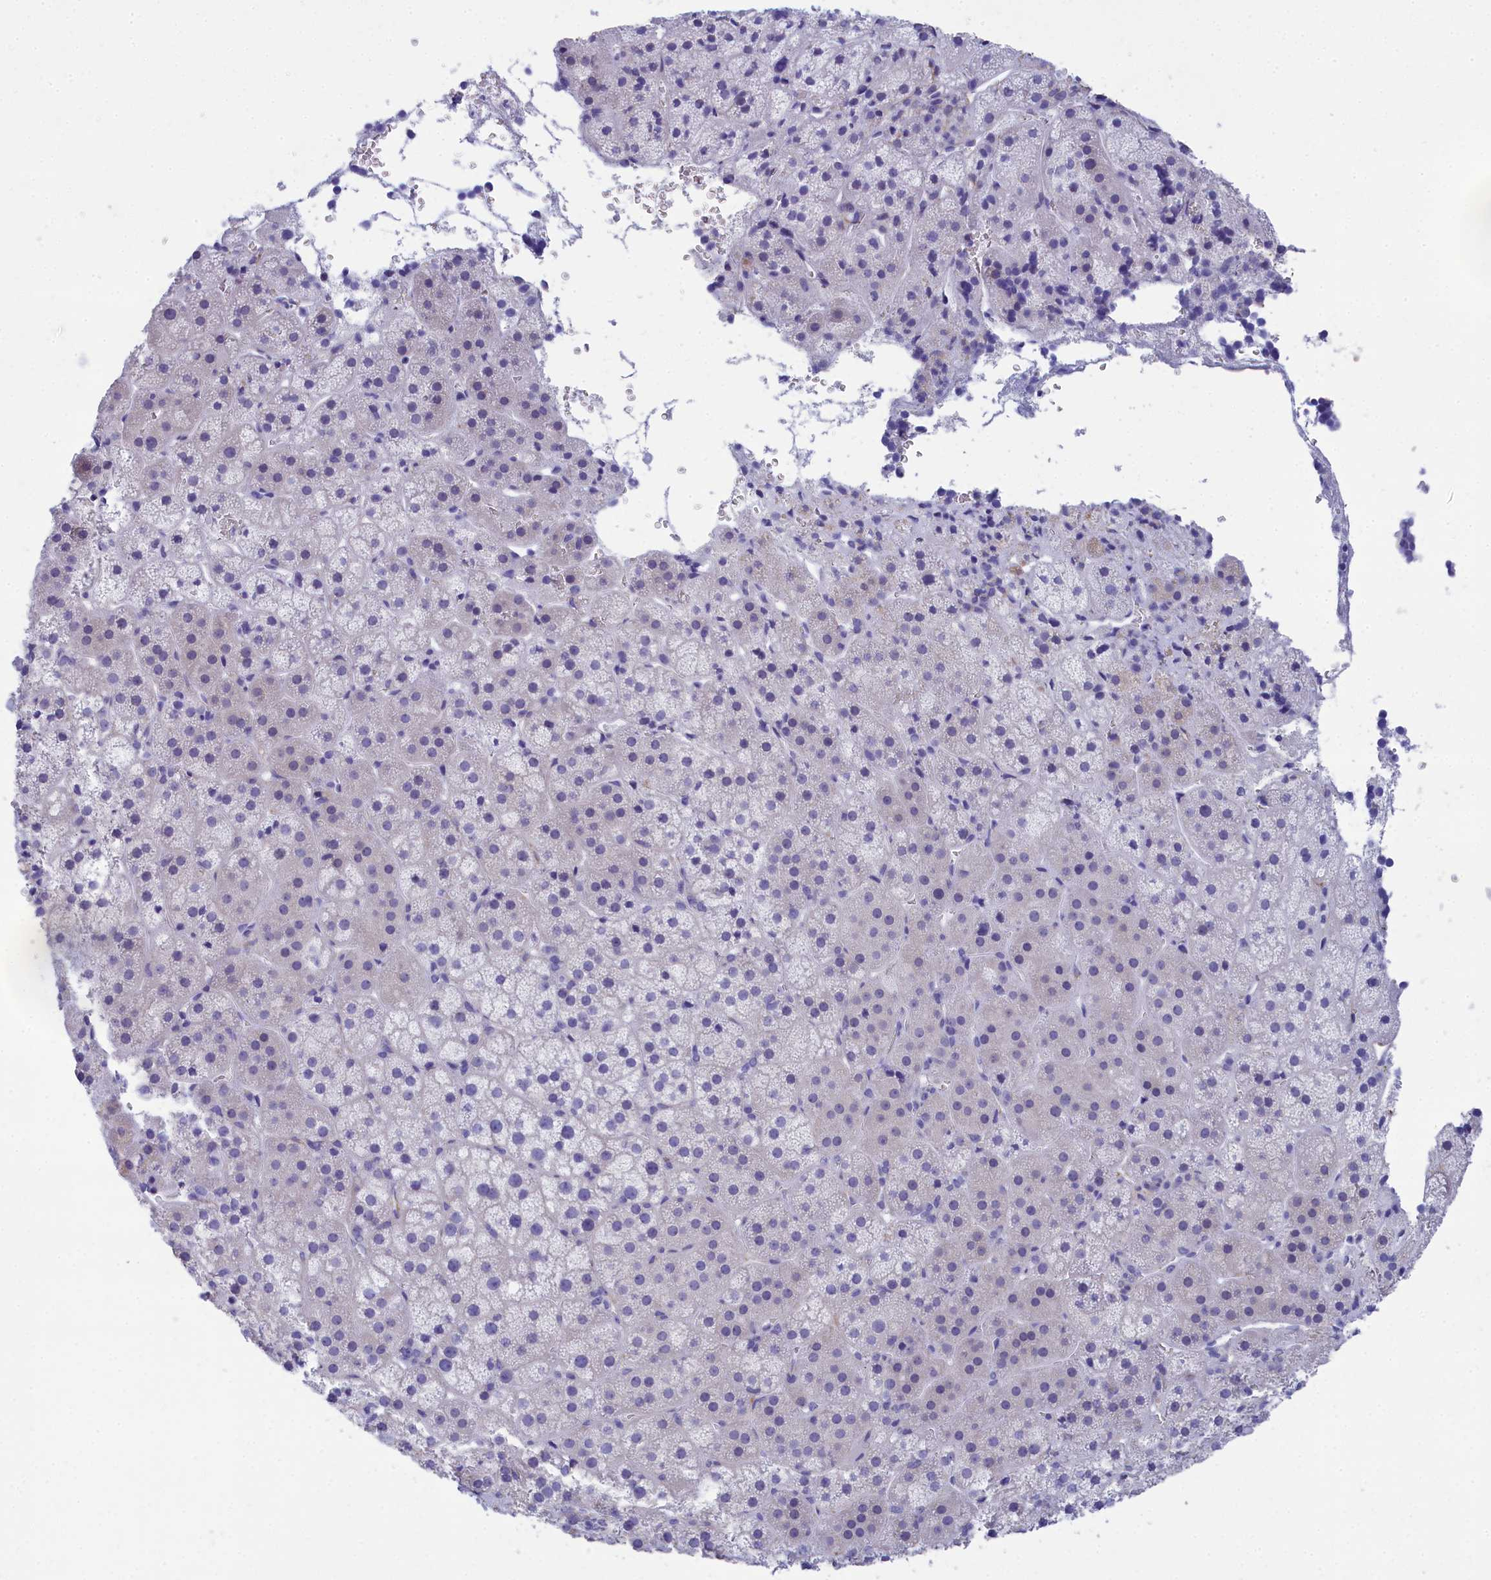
{"staining": {"intensity": "negative", "quantity": "none", "location": "none"}, "tissue": "adrenal gland", "cell_type": "Glandular cells", "image_type": "normal", "snomed": [{"axis": "morphology", "description": "Normal tissue, NOS"}, {"axis": "topography", "description": "Adrenal gland"}], "caption": "This is an immunohistochemistry (IHC) photomicrograph of normal adrenal gland. There is no expression in glandular cells.", "gene": "TACSTD2", "patient": {"sex": "female", "age": 44}}